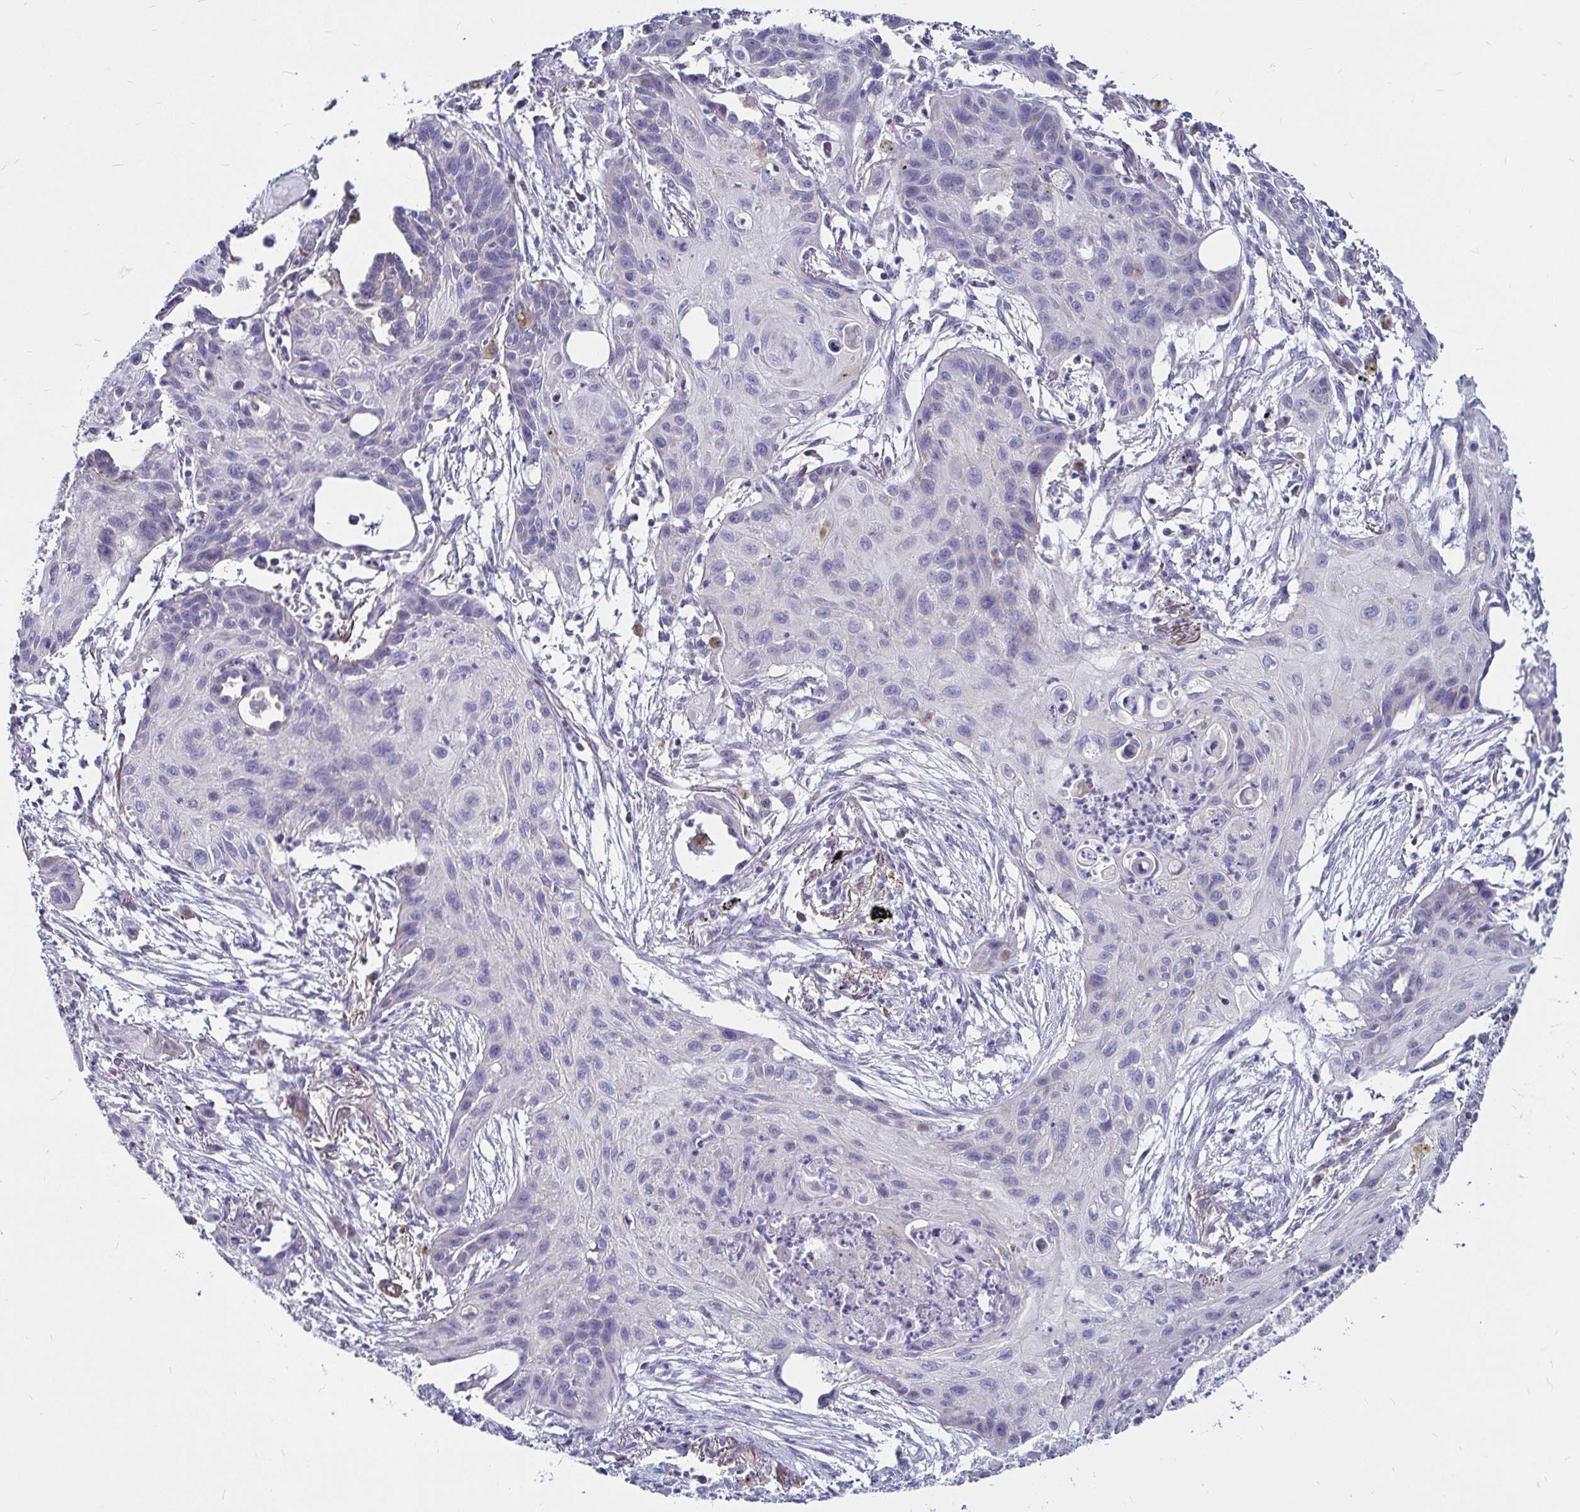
{"staining": {"intensity": "negative", "quantity": "none", "location": "none"}, "tissue": "lung cancer", "cell_type": "Tumor cells", "image_type": "cancer", "snomed": [{"axis": "morphology", "description": "Squamous cell carcinoma, NOS"}, {"axis": "topography", "description": "Lung"}], "caption": "Tumor cells show no significant protein expression in lung squamous cell carcinoma.", "gene": "PGAM2", "patient": {"sex": "male", "age": 71}}